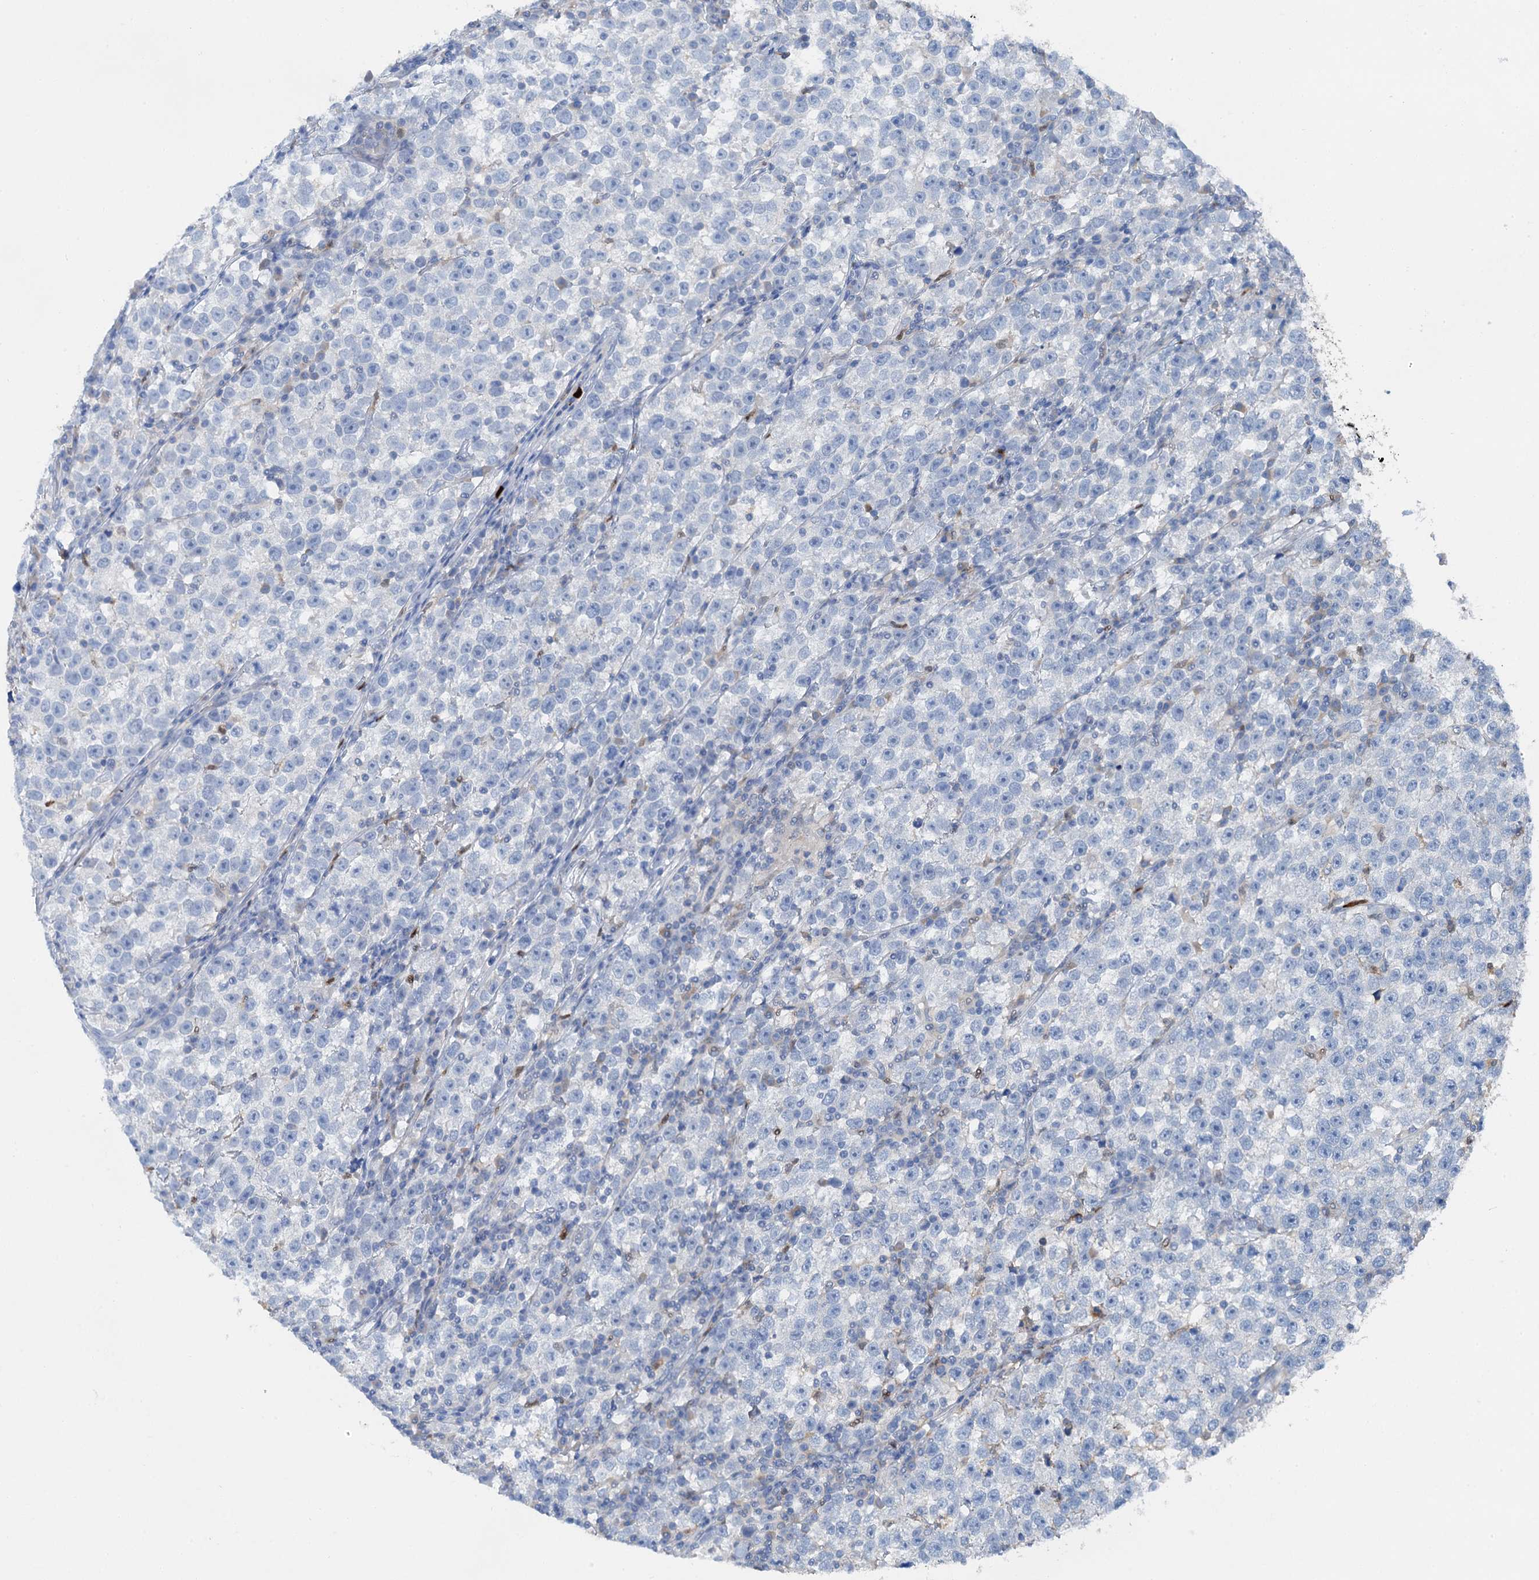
{"staining": {"intensity": "negative", "quantity": "none", "location": "none"}, "tissue": "testis cancer", "cell_type": "Tumor cells", "image_type": "cancer", "snomed": [{"axis": "morphology", "description": "Normal tissue, NOS"}, {"axis": "morphology", "description": "Seminoma, NOS"}, {"axis": "topography", "description": "Testis"}], "caption": "The histopathology image displays no significant staining in tumor cells of testis seminoma.", "gene": "OTOA", "patient": {"sex": "male", "age": 43}}